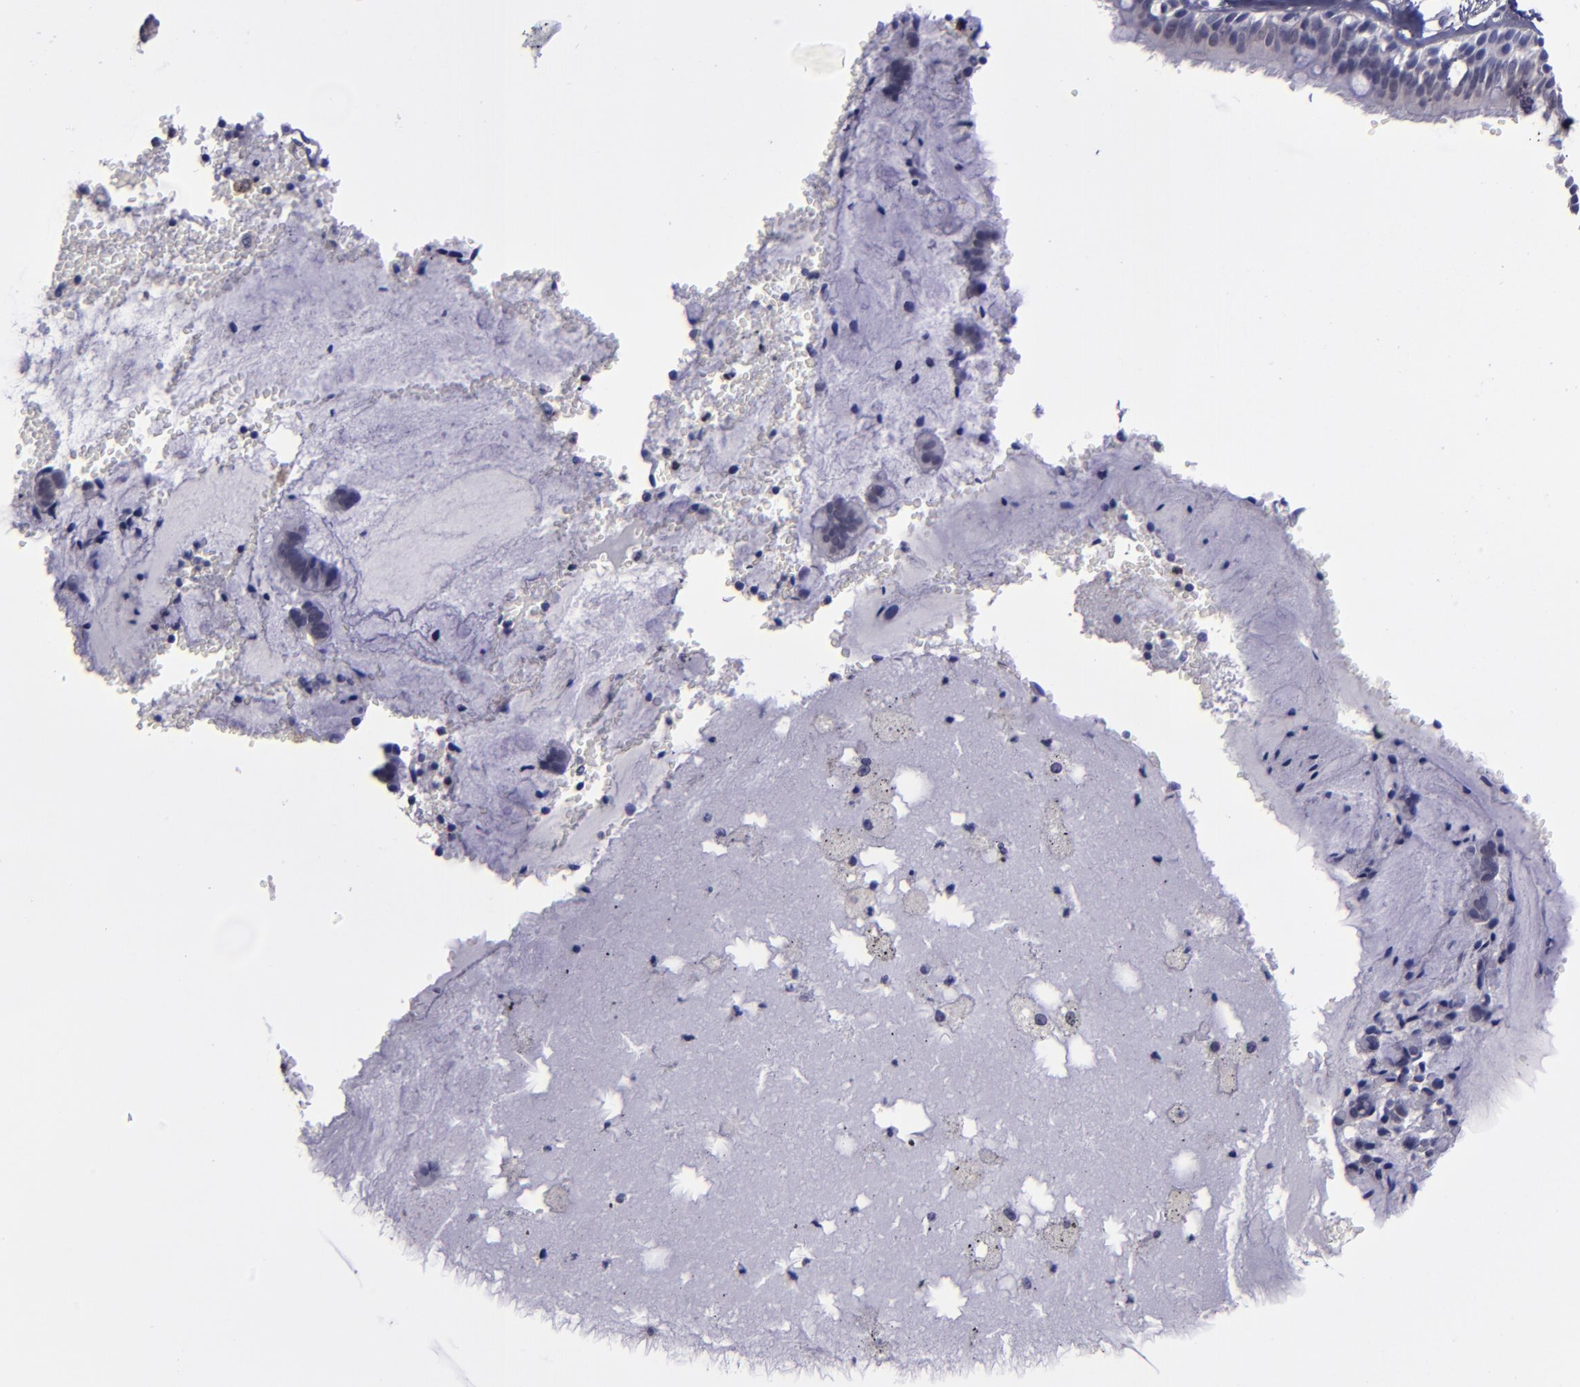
{"staining": {"intensity": "negative", "quantity": "none", "location": "none"}, "tissue": "bronchus", "cell_type": "Respiratory epithelial cells", "image_type": "normal", "snomed": [{"axis": "morphology", "description": "Normal tissue, NOS"}, {"axis": "topography", "description": "Bronchus"}, {"axis": "topography", "description": "Lung"}], "caption": "Immunohistochemical staining of unremarkable human bronchus reveals no significant positivity in respiratory epithelial cells.", "gene": "CEBPE", "patient": {"sex": "female", "age": 56}}